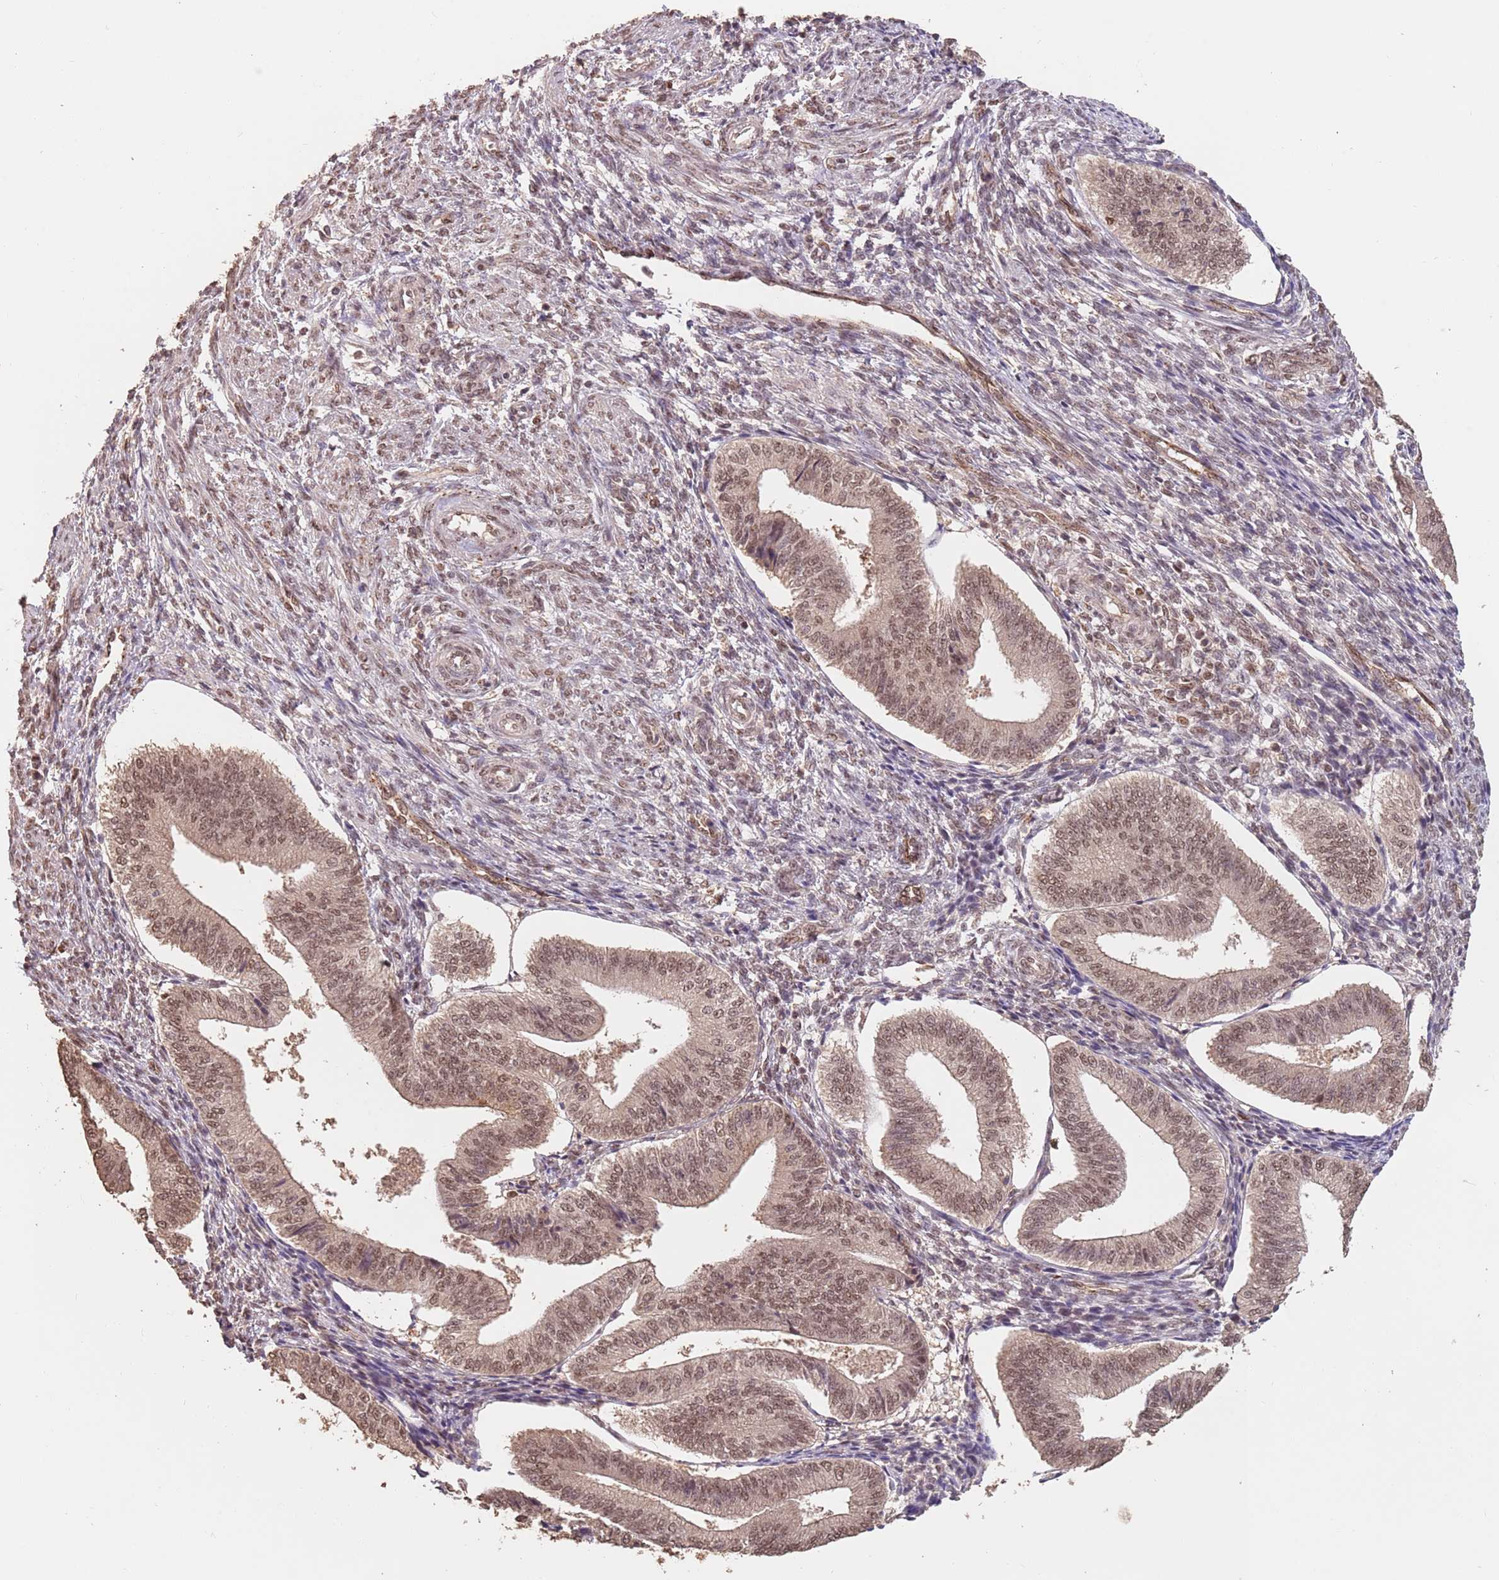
{"staining": {"intensity": "moderate", "quantity": ">75%", "location": "nuclear"}, "tissue": "endometrium", "cell_type": "Cells in endometrial stroma", "image_type": "normal", "snomed": [{"axis": "morphology", "description": "Normal tissue, NOS"}, {"axis": "topography", "description": "Endometrium"}], "caption": "Cells in endometrial stroma reveal medium levels of moderate nuclear positivity in about >75% of cells in normal human endometrium.", "gene": "RFXANK", "patient": {"sex": "female", "age": 34}}